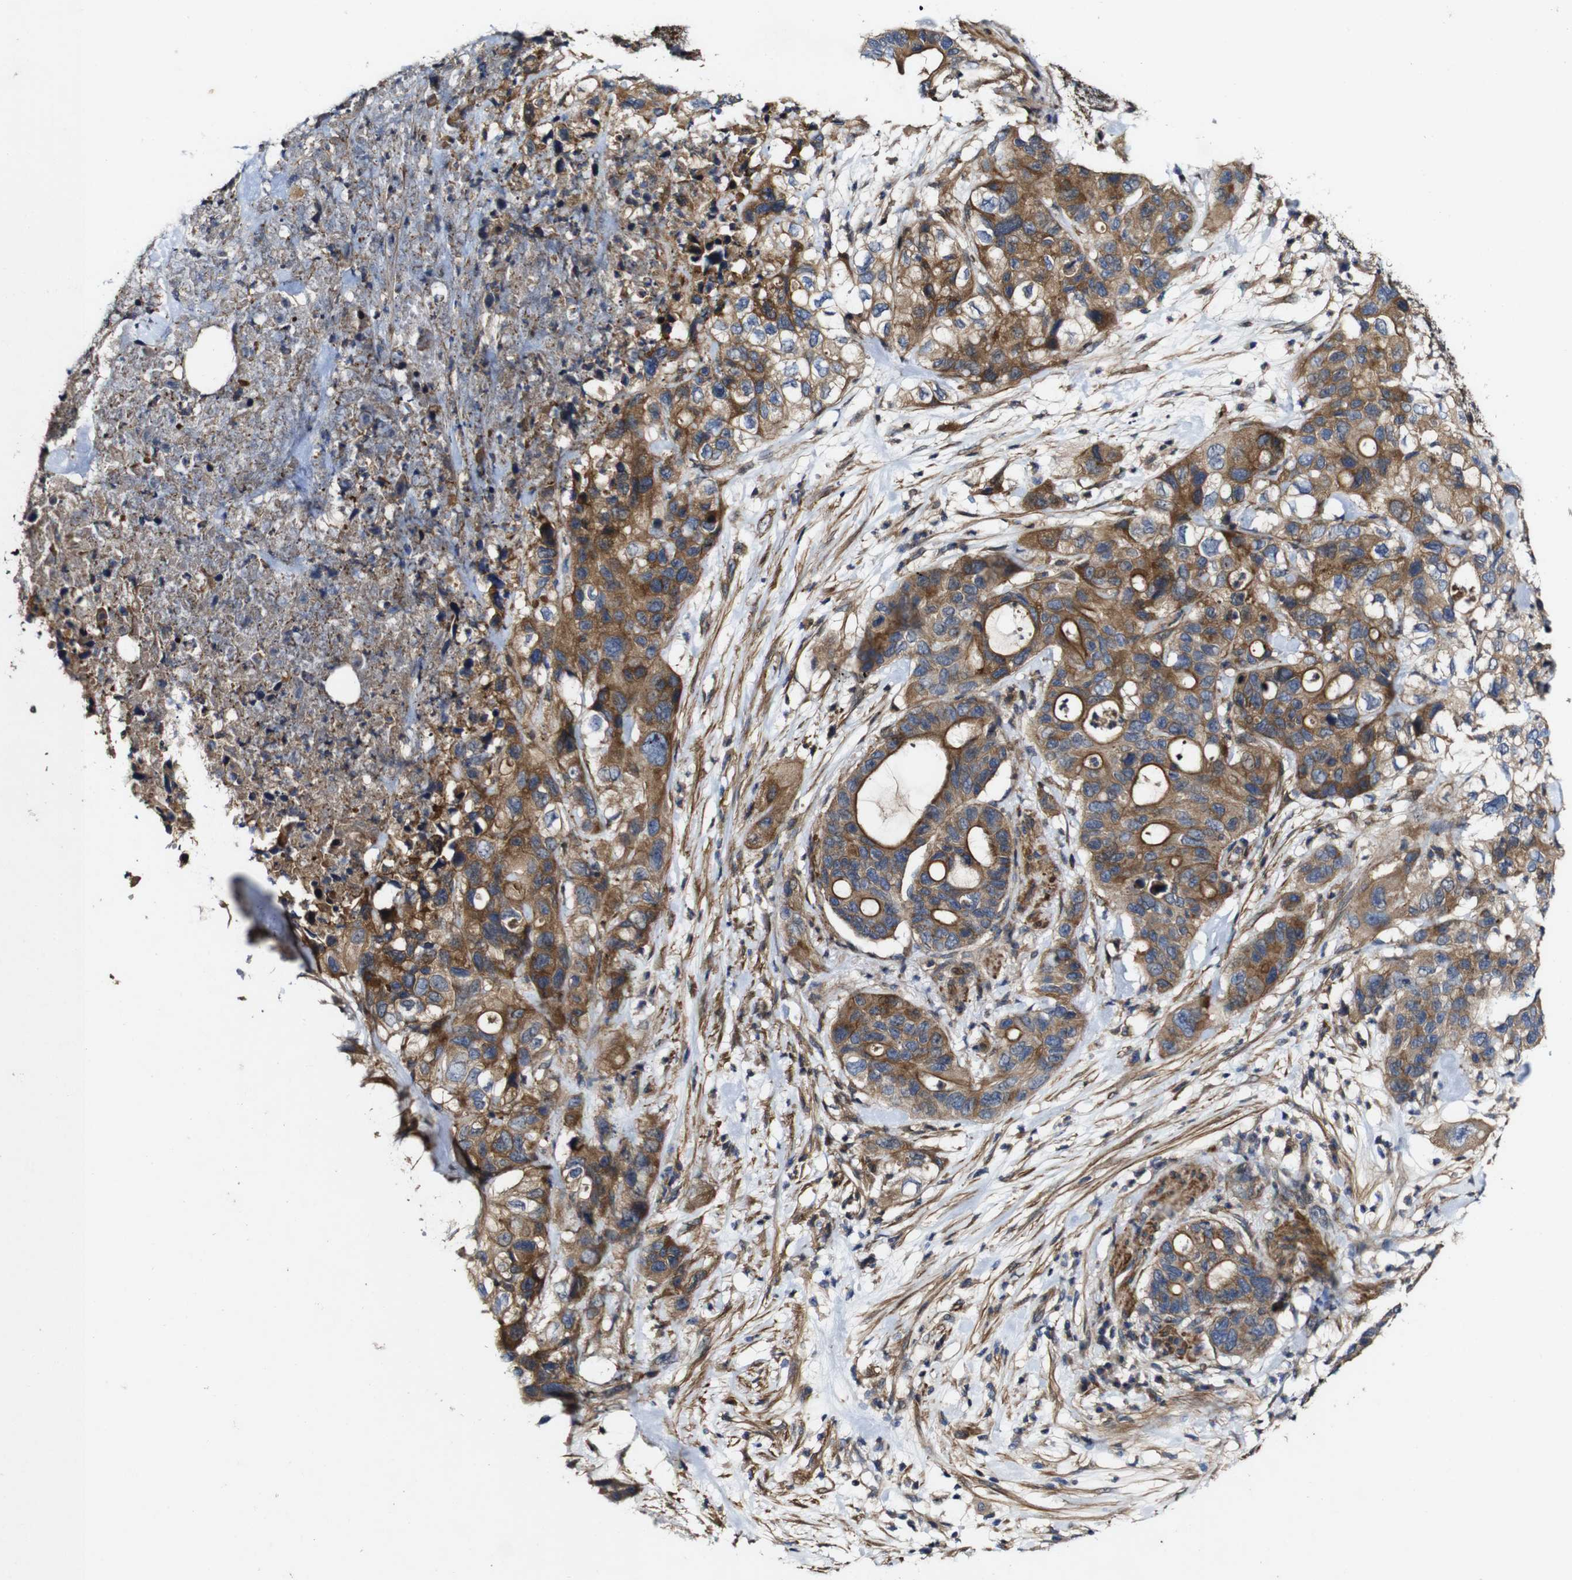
{"staining": {"intensity": "moderate", "quantity": ">75%", "location": "cytoplasmic/membranous"}, "tissue": "pancreatic cancer", "cell_type": "Tumor cells", "image_type": "cancer", "snomed": [{"axis": "morphology", "description": "Adenocarcinoma, NOS"}, {"axis": "topography", "description": "Pancreas"}], "caption": "A brown stain highlights moderate cytoplasmic/membranous staining of a protein in human adenocarcinoma (pancreatic) tumor cells.", "gene": "GSDME", "patient": {"sex": "female", "age": 71}}